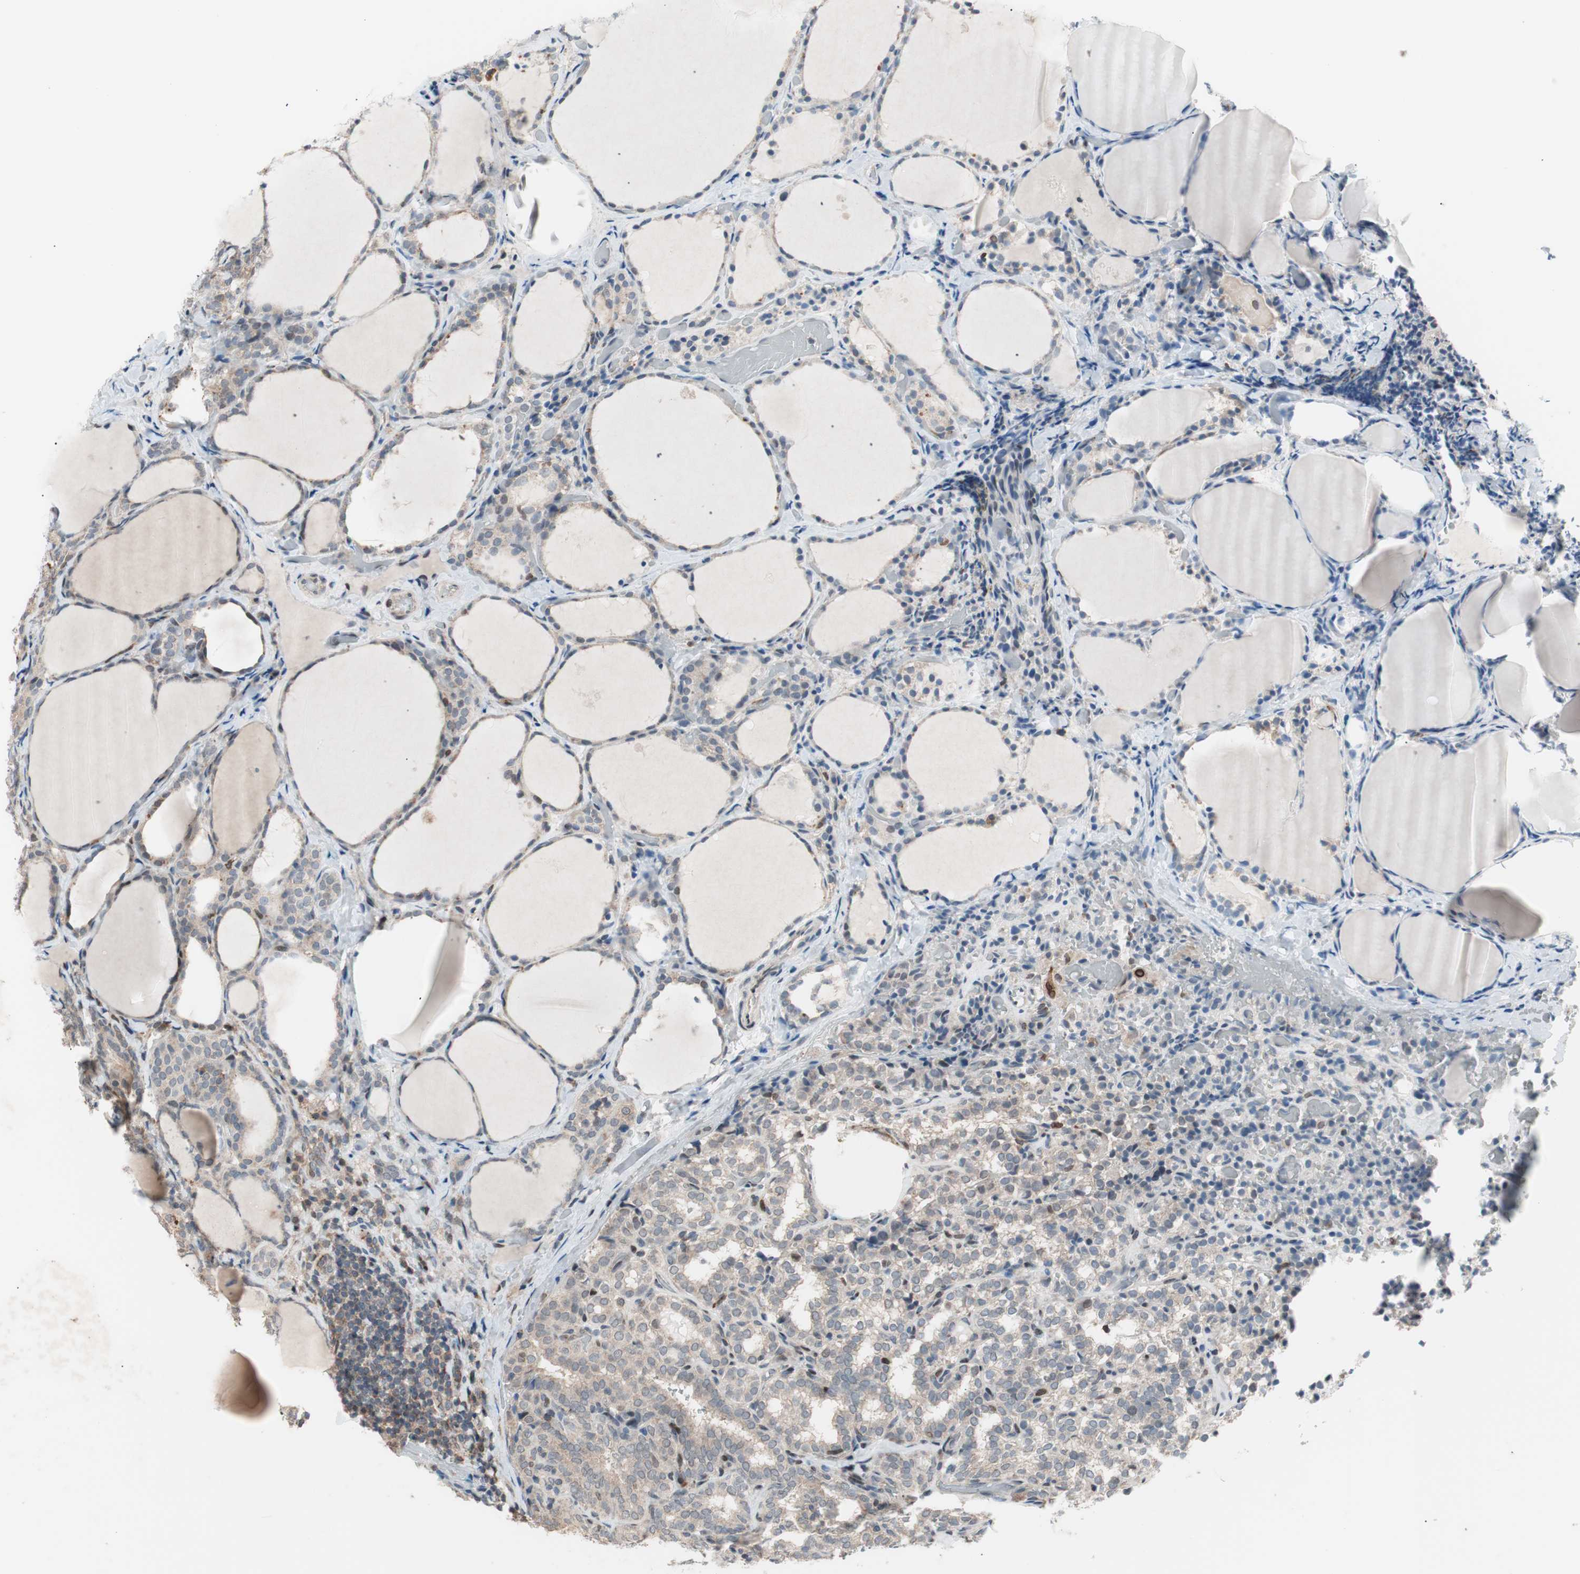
{"staining": {"intensity": "weak", "quantity": "<25%", "location": "nuclear"}, "tissue": "thyroid cancer", "cell_type": "Tumor cells", "image_type": "cancer", "snomed": [{"axis": "morphology", "description": "Normal tissue, NOS"}, {"axis": "morphology", "description": "Papillary adenocarcinoma, NOS"}, {"axis": "topography", "description": "Thyroid gland"}], "caption": "Immunohistochemistry micrograph of human thyroid cancer (papillary adenocarcinoma) stained for a protein (brown), which demonstrates no expression in tumor cells. (Immunohistochemistry, brightfield microscopy, high magnification).", "gene": "POLH", "patient": {"sex": "female", "age": 30}}